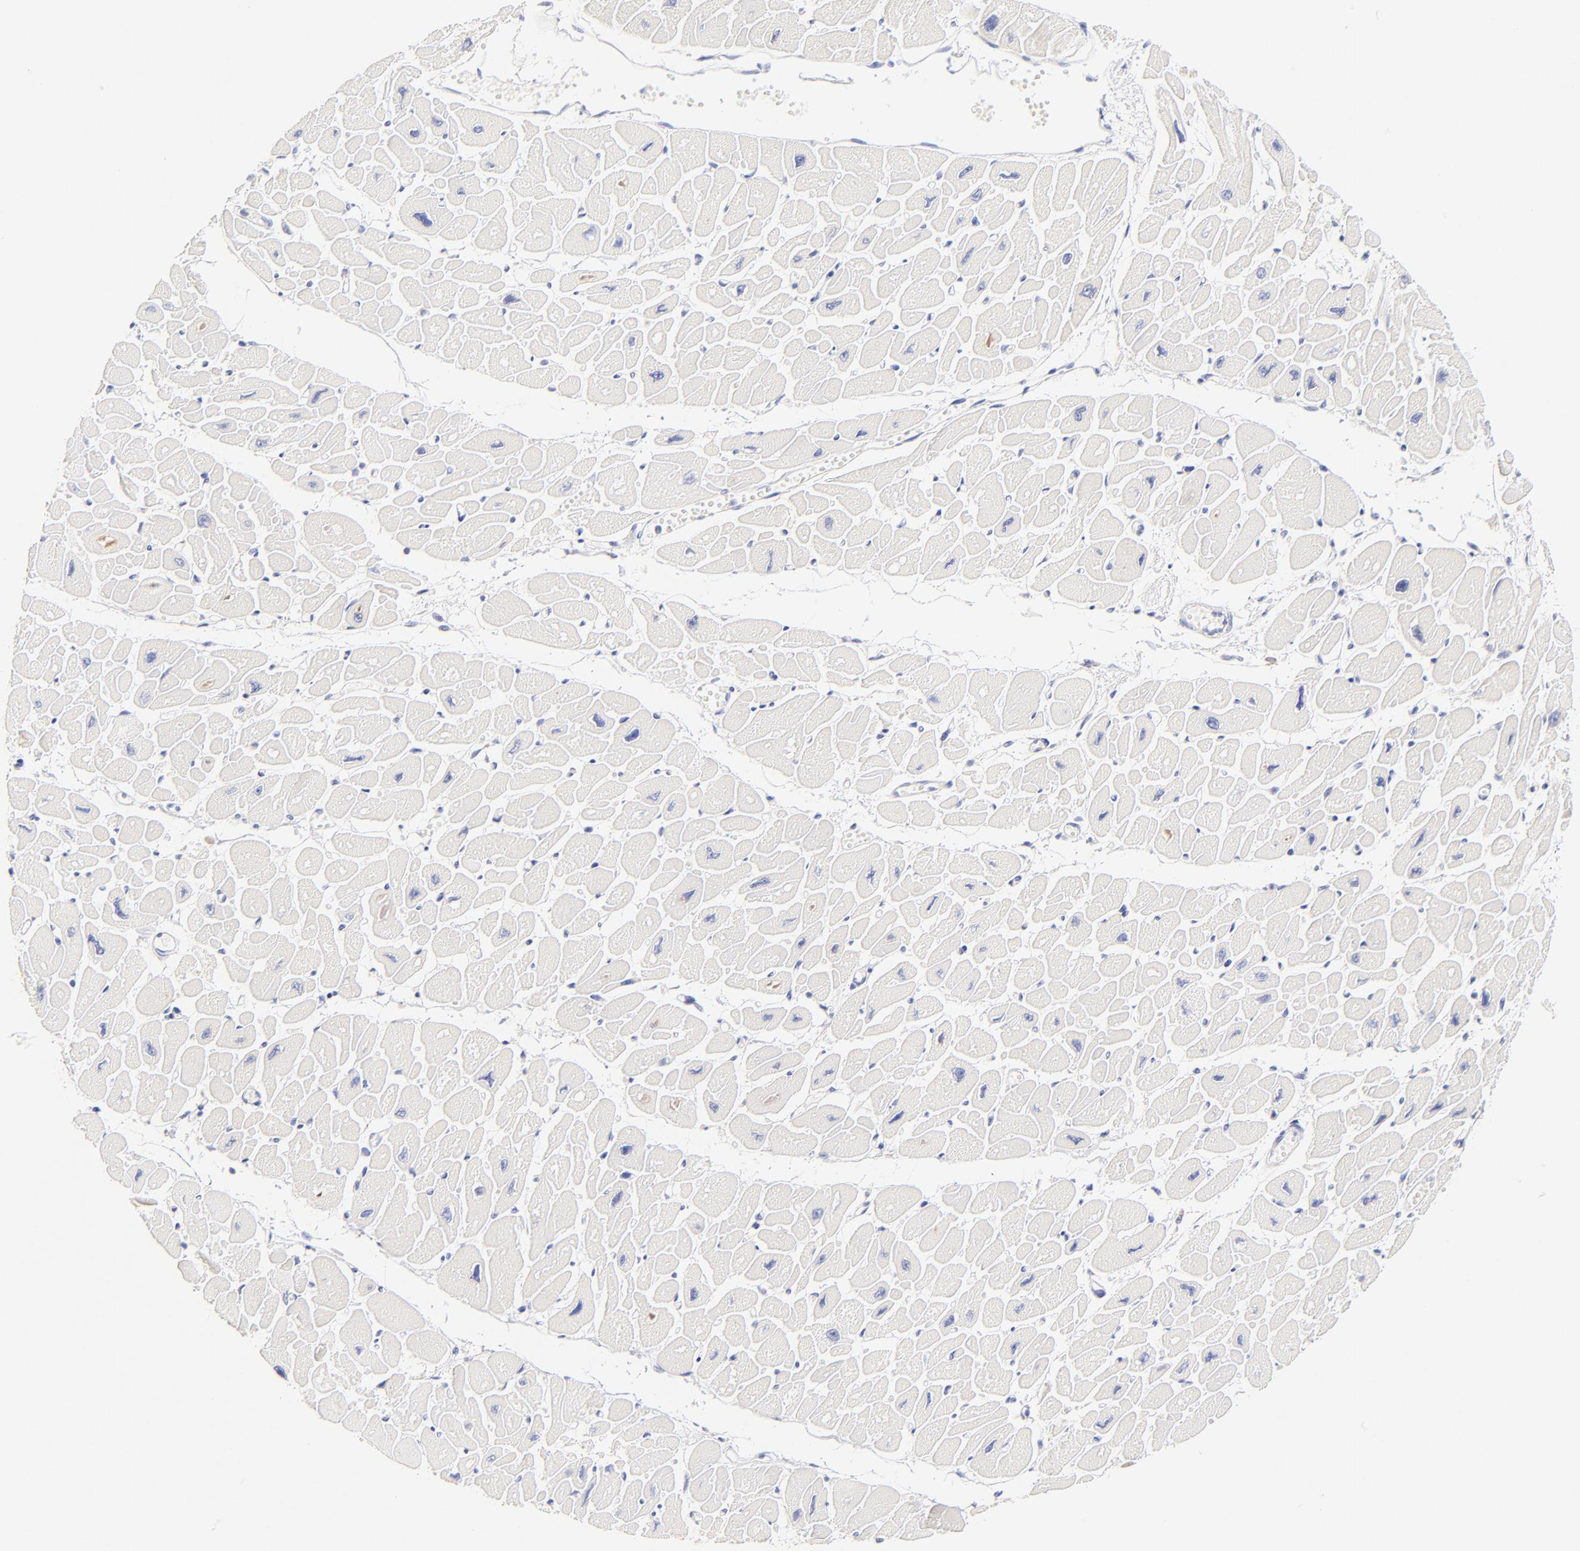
{"staining": {"intensity": "negative", "quantity": "none", "location": "none"}, "tissue": "heart muscle", "cell_type": "Cardiomyocytes", "image_type": "normal", "snomed": [{"axis": "morphology", "description": "Normal tissue, NOS"}, {"axis": "topography", "description": "Heart"}], "caption": "Immunohistochemistry (IHC) of normal heart muscle displays no staining in cardiomyocytes.", "gene": "ASB9", "patient": {"sex": "female", "age": 54}}